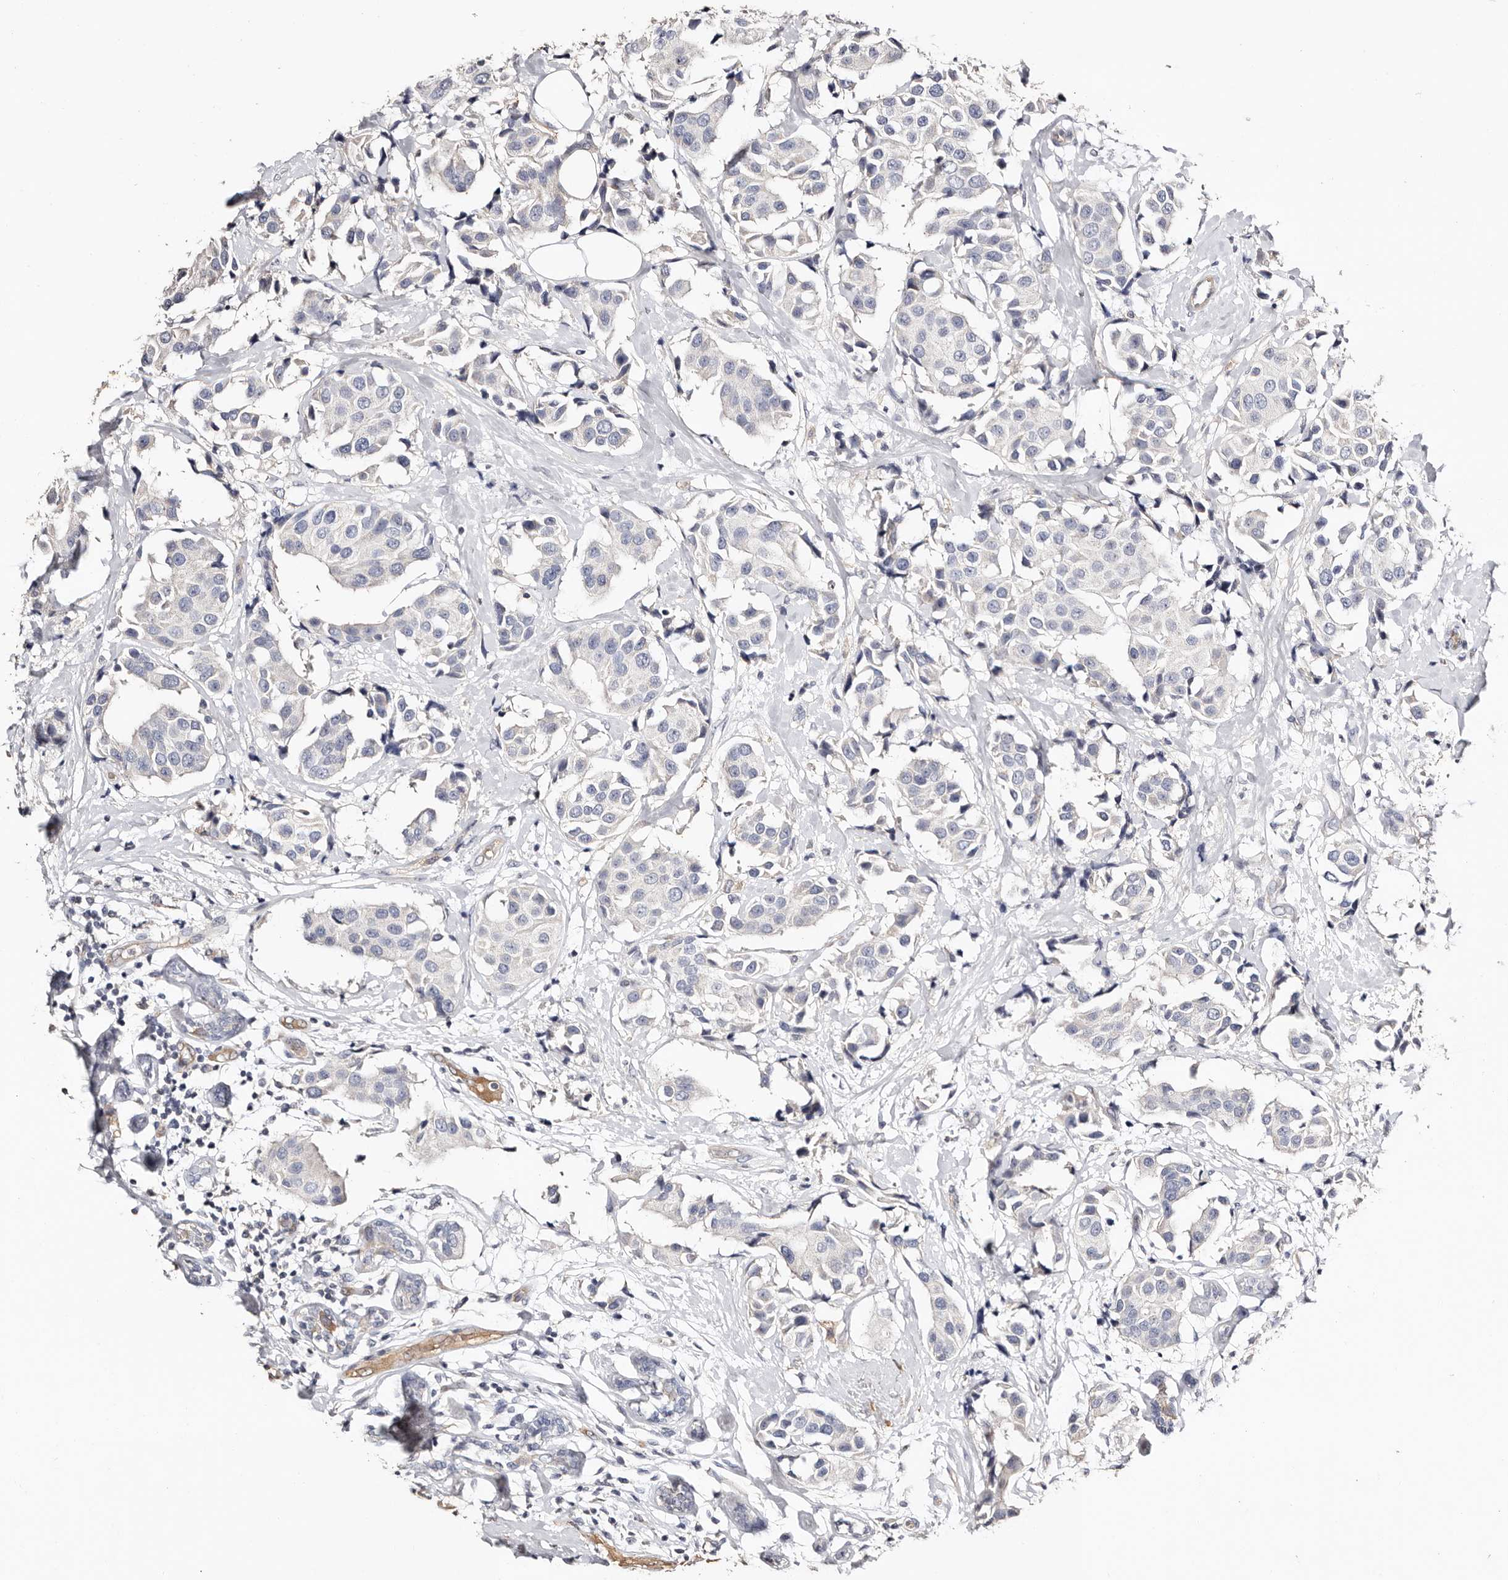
{"staining": {"intensity": "negative", "quantity": "none", "location": "none"}, "tissue": "breast cancer", "cell_type": "Tumor cells", "image_type": "cancer", "snomed": [{"axis": "morphology", "description": "Normal tissue, NOS"}, {"axis": "morphology", "description": "Duct carcinoma"}, {"axis": "topography", "description": "Breast"}], "caption": "Immunohistochemistry of human breast cancer (infiltrating ductal carcinoma) demonstrates no expression in tumor cells. The staining was performed using DAB to visualize the protein expression in brown, while the nuclei were stained in blue with hematoxylin (Magnification: 20x).", "gene": "TGM2", "patient": {"sex": "female", "age": 39}}